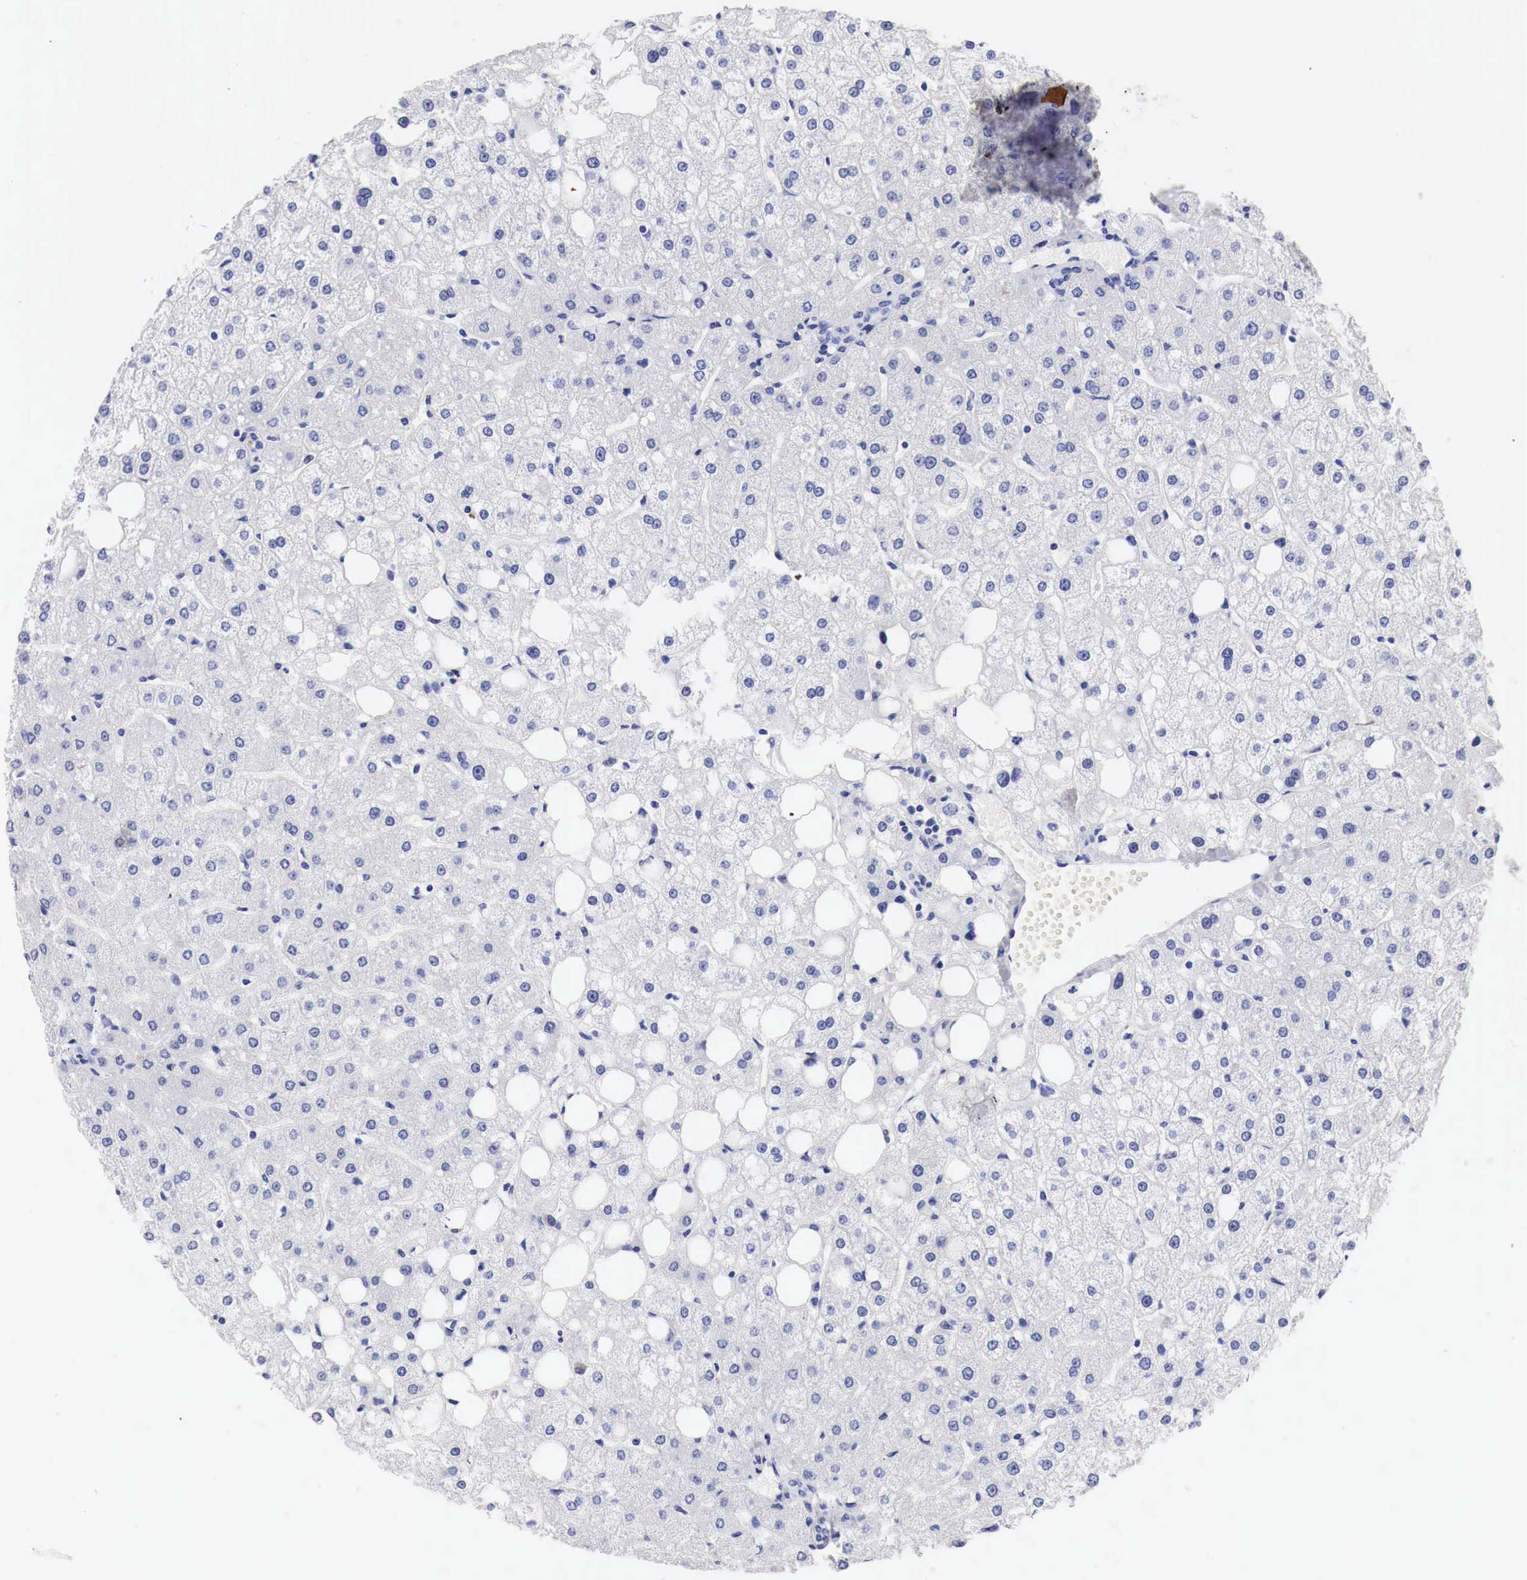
{"staining": {"intensity": "negative", "quantity": "none", "location": "none"}, "tissue": "liver", "cell_type": "Cholangiocytes", "image_type": "normal", "snomed": [{"axis": "morphology", "description": "Normal tissue, NOS"}, {"axis": "topography", "description": "Liver"}], "caption": "Cholangiocytes show no significant protein staining in unremarkable liver.", "gene": "CDKN2A", "patient": {"sex": "male", "age": 35}}